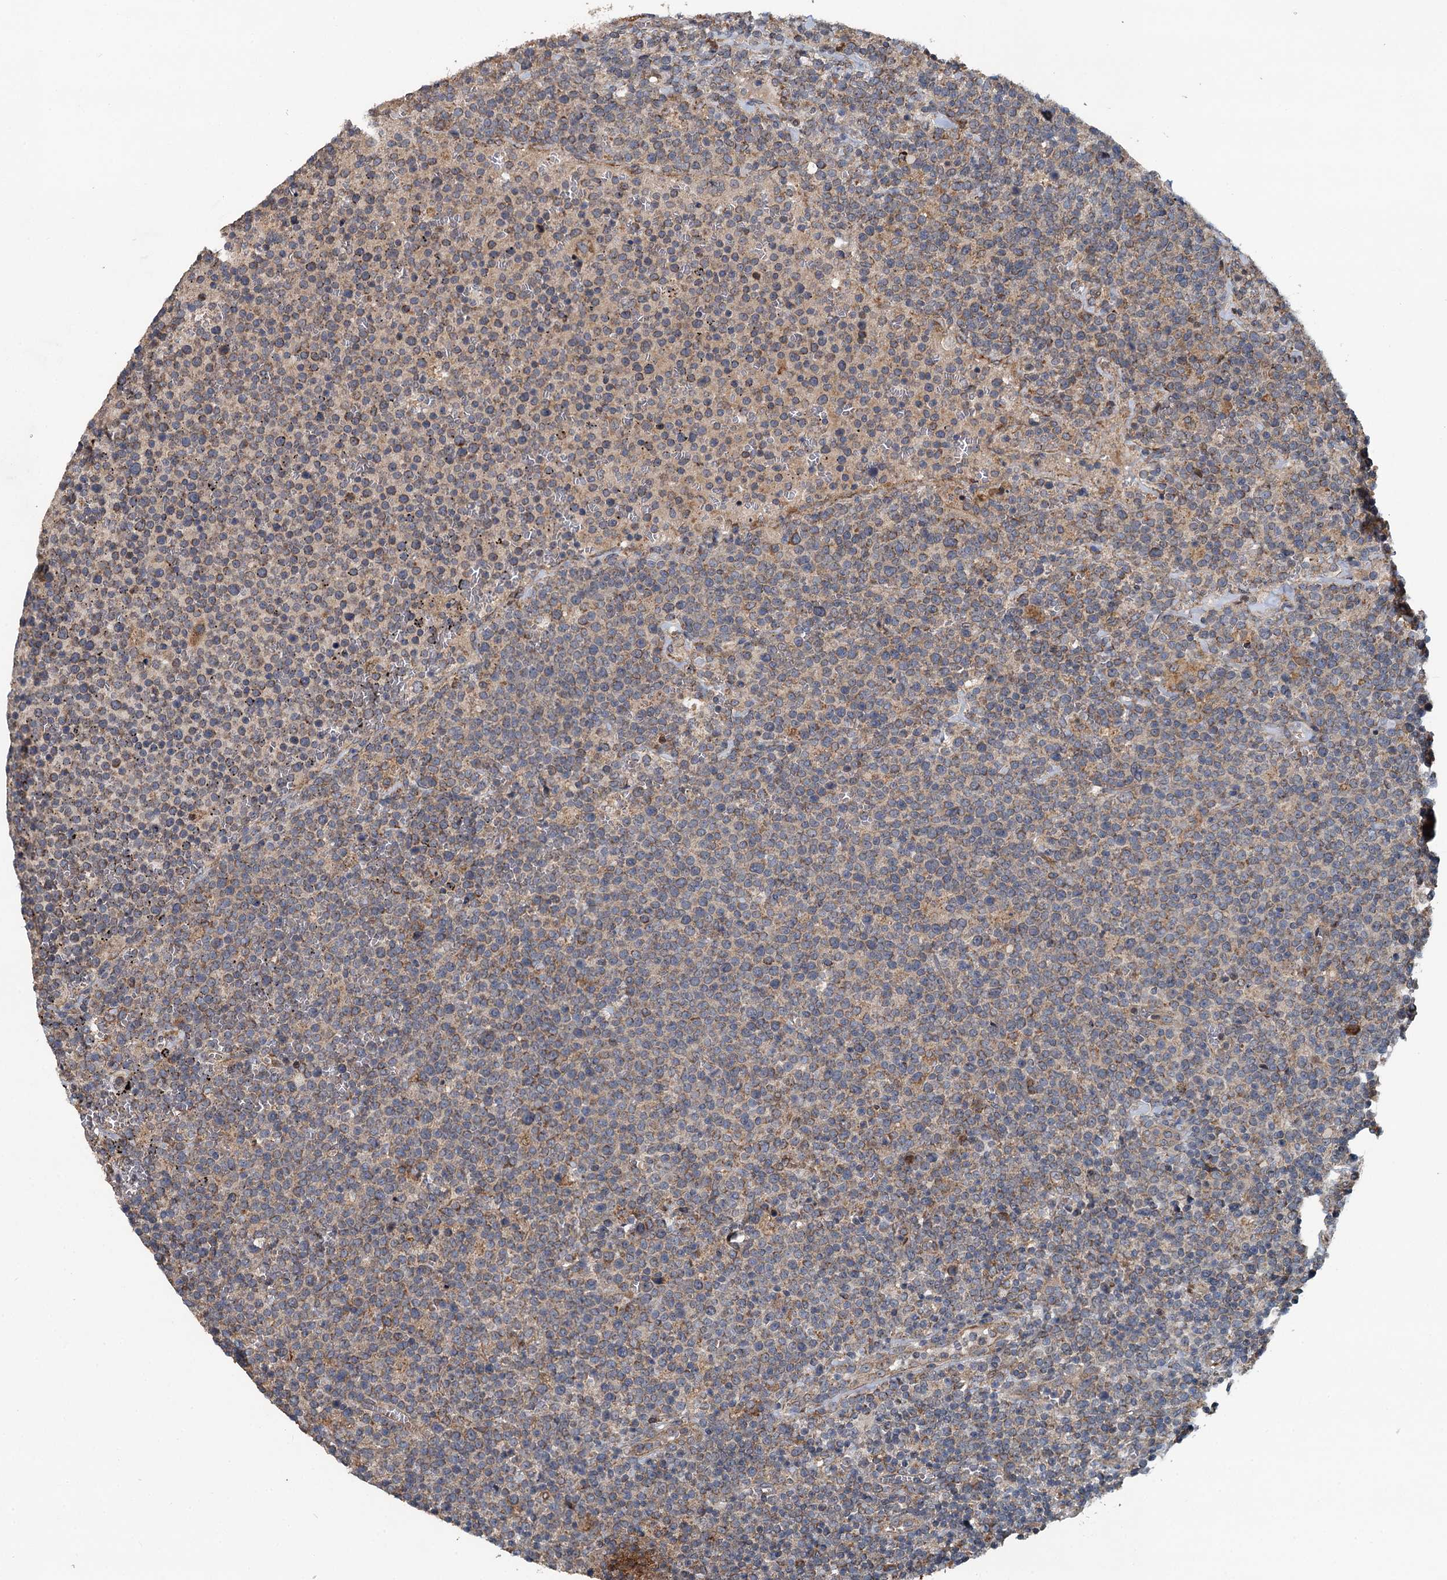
{"staining": {"intensity": "weak", "quantity": "25%-75%", "location": "cytoplasmic/membranous"}, "tissue": "lymphoma", "cell_type": "Tumor cells", "image_type": "cancer", "snomed": [{"axis": "morphology", "description": "Malignant lymphoma, non-Hodgkin's type, High grade"}, {"axis": "topography", "description": "Lymph node"}], "caption": "IHC histopathology image of lymphoma stained for a protein (brown), which shows low levels of weak cytoplasmic/membranous positivity in about 25%-75% of tumor cells.", "gene": "LRRK2", "patient": {"sex": "male", "age": 61}}